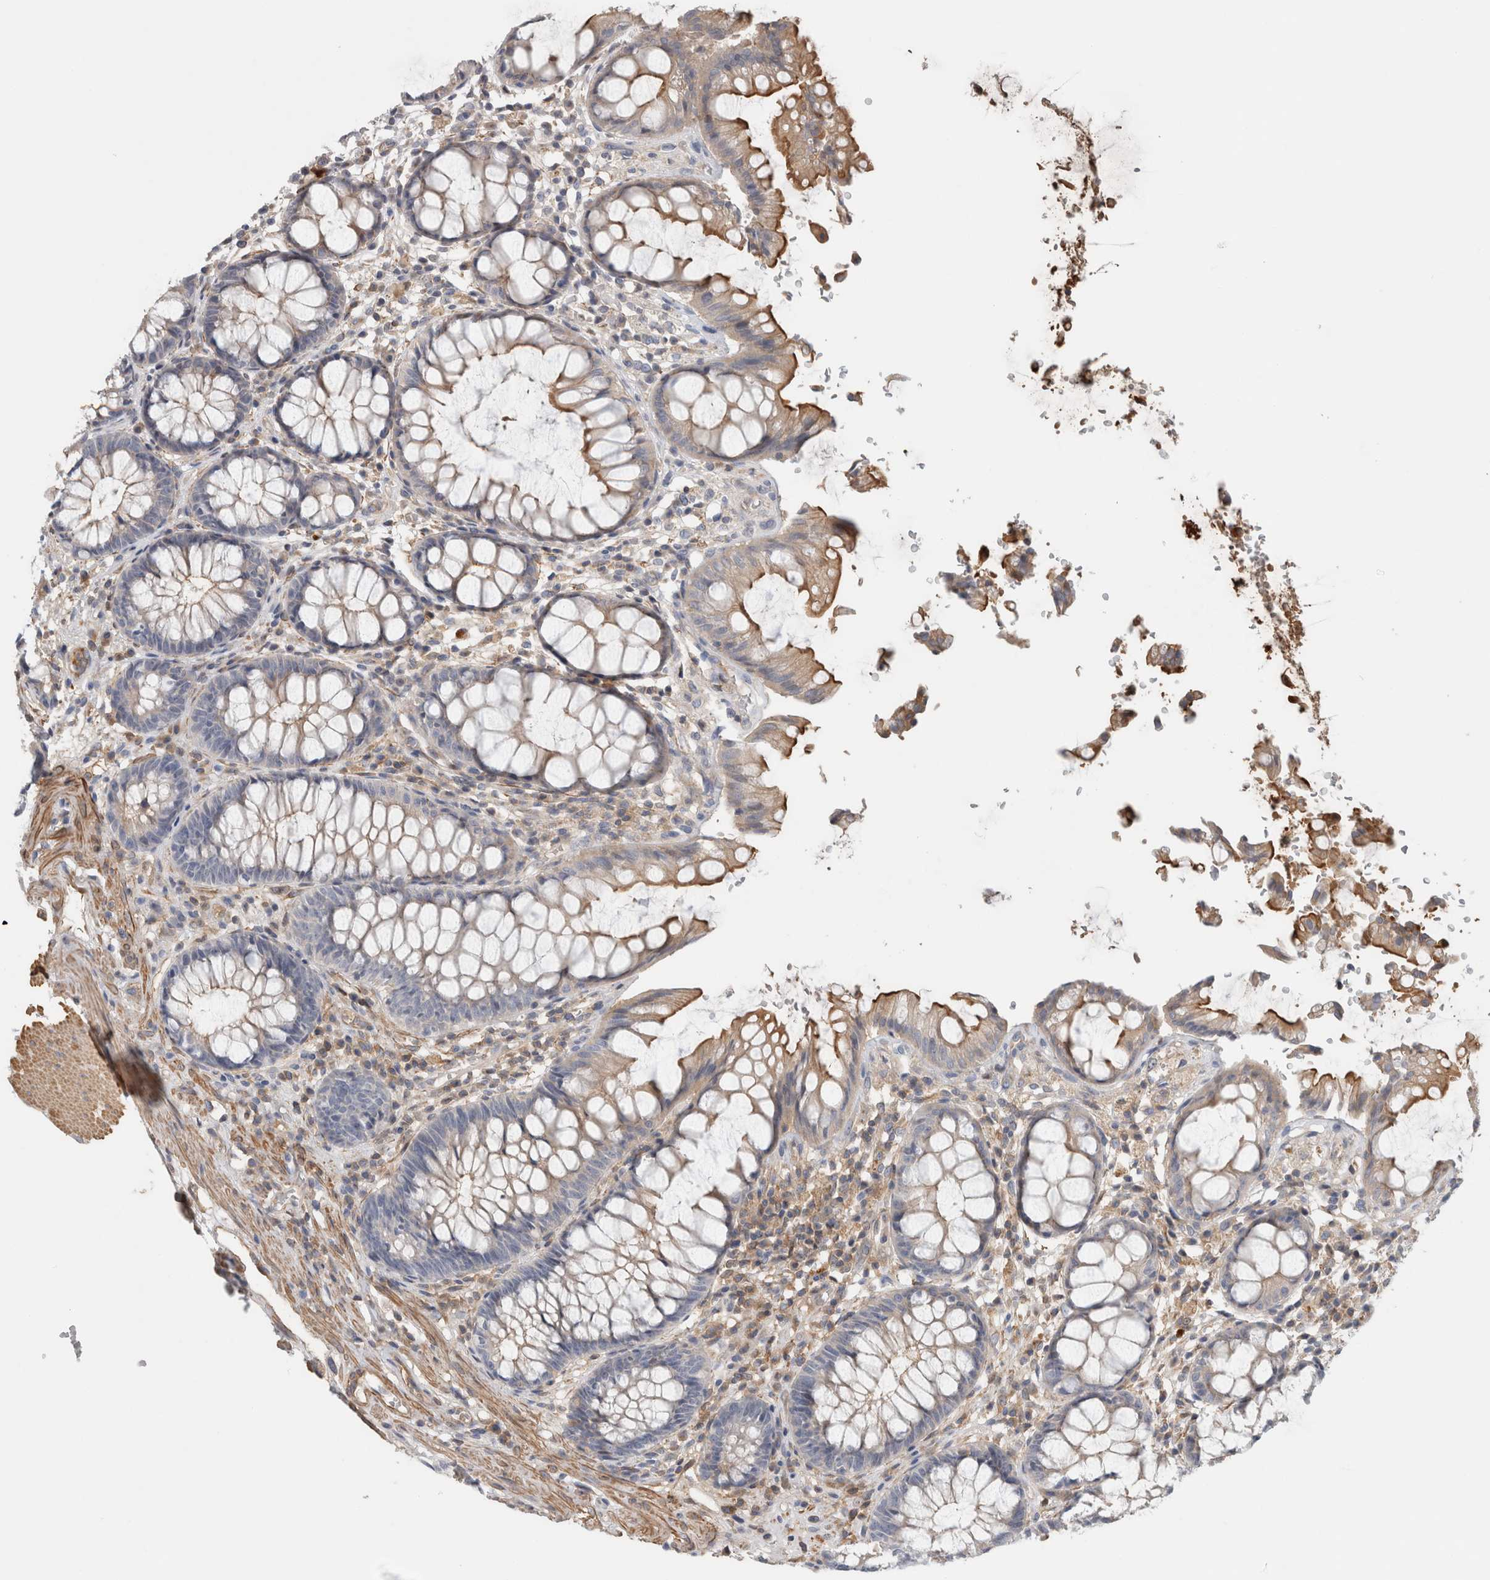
{"staining": {"intensity": "strong", "quantity": "25%-75%", "location": "cytoplasmic/membranous"}, "tissue": "rectum", "cell_type": "Glandular cells", "image_type": "normal", "snomed": [{"axis": "morphology", "description": "Normal tissue, NOS"}, {"axis": "topography", "description": "Rectum"}], "caption": "Brown immunohistochemical staining in normal rectum shows strong cytoplasmic/membranous expression in approximately 25%-75% of glandular cells. (IHC, brightfield microscopy, high magnification).", "gene": "CFI", "patient": {"sex": "male", "age": 64}}